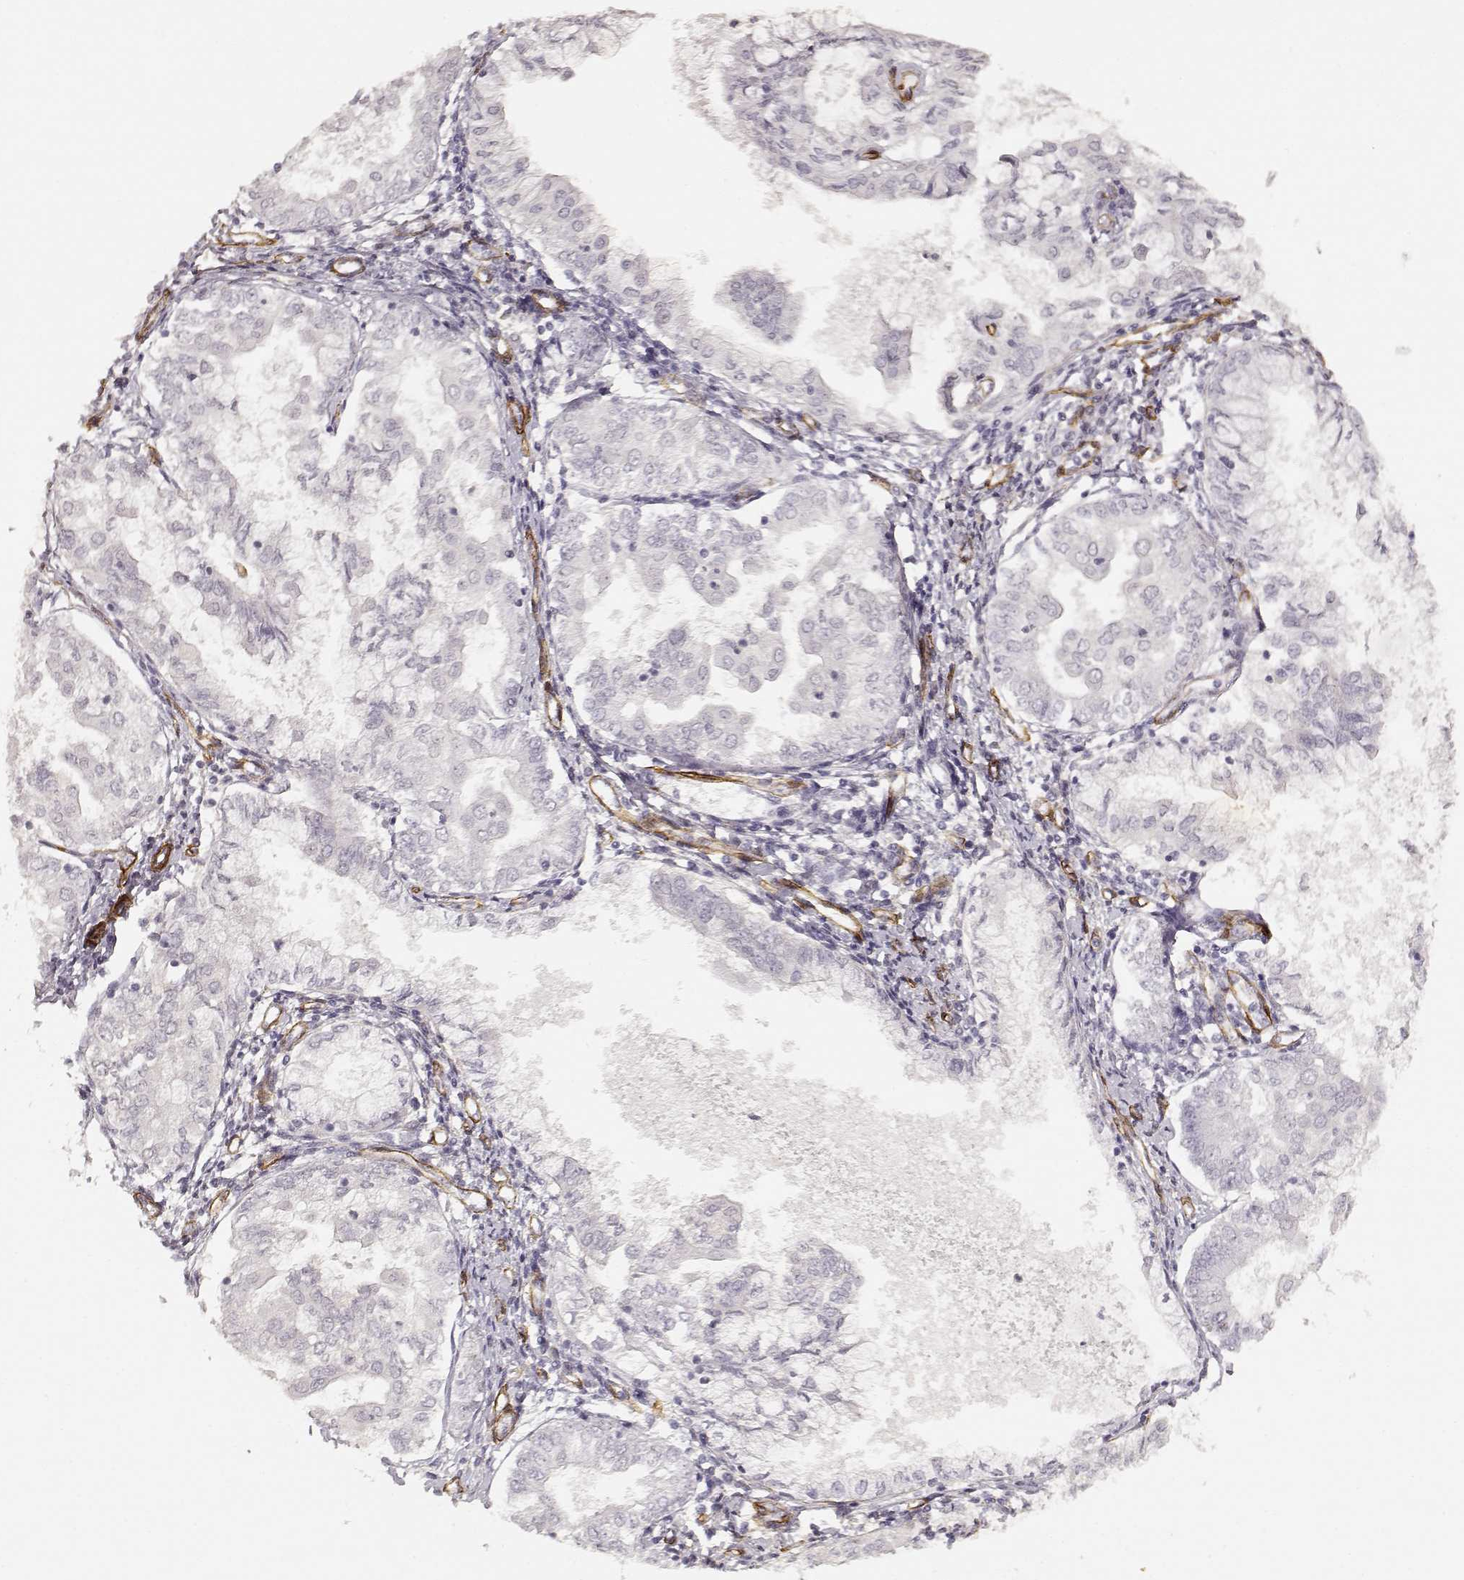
{"staining": {"intensity": "negative", "quantity": "none", "location": "none"}, "tissue": "endometrial cancer", "cell_type": "Tumor cells", "image_type": "cancer", "snomed": [{"axis": "morphology", "description": "Adenocarcinoma, NOS"}, {"axis": "topography", "description": "Endometrium"}], "caption": "IHC of human endometrial cancer (adenocarcinoma) exhibits no expression in tumor cells. (Immunohistochemistry (ihc), brightfield microscopy, high magnification).", "gene": "LAMA4", "patient": {"sex": "female", "age": 68}}